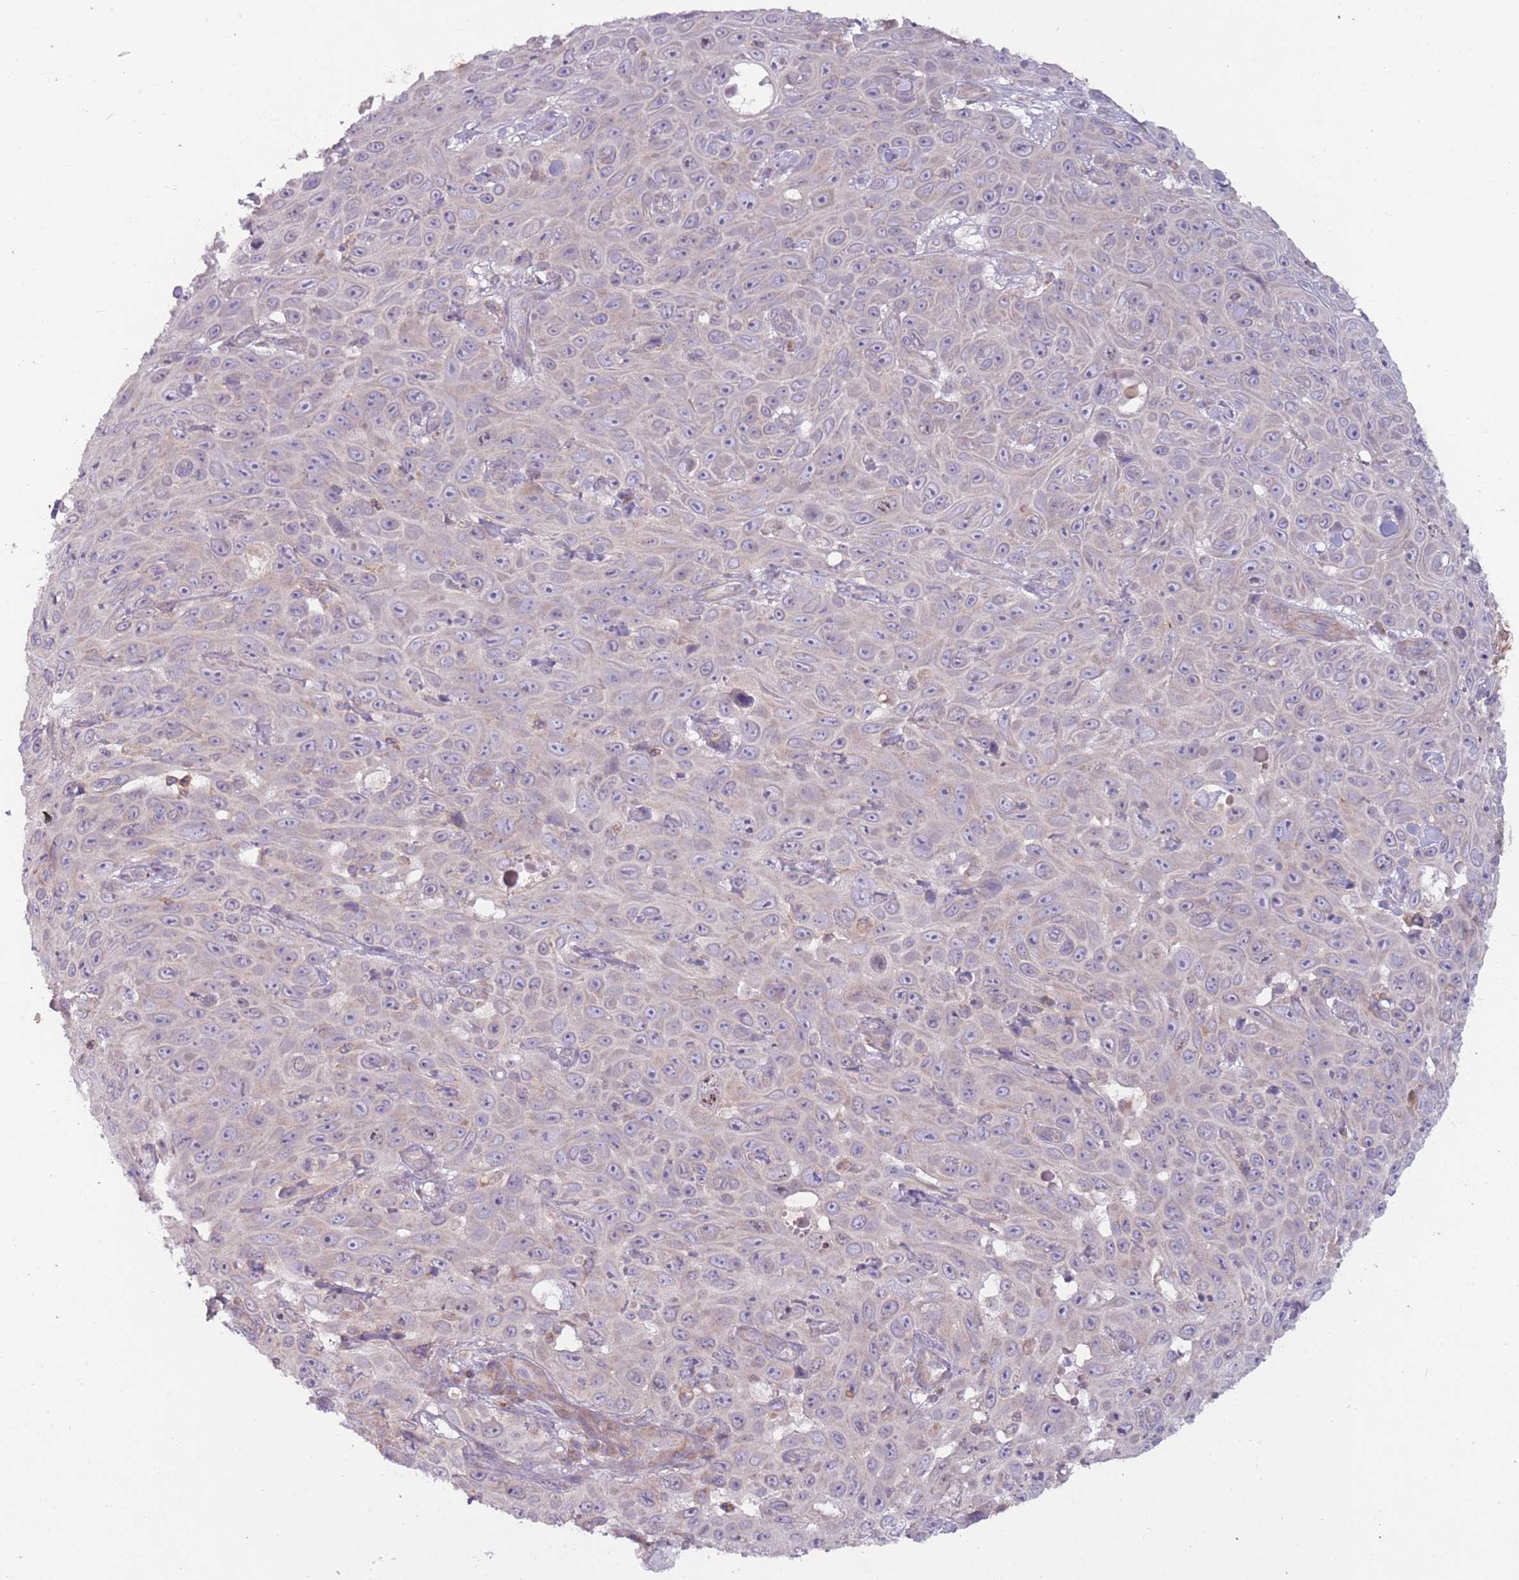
{"staining": {"intensity": "weak", "quantity": "<25%", "location": "cytoplasmic/membranous"}, "tissue": "skin cancer", "cell_type": "Tumor cells", "image_type": "cancer", "snomed": [{"axis": "morphology", "description": "Squamous cell carcinoma, NOS"}, {"axis": "topography", "description": "Skin"}], "caption": "Human skin cancer stained for a protein using immunohistochemistry (IHC) exhibits no expression in tumor cells.", "gene": "DTD2", "patient": {"sex": "male", "age": 82}}